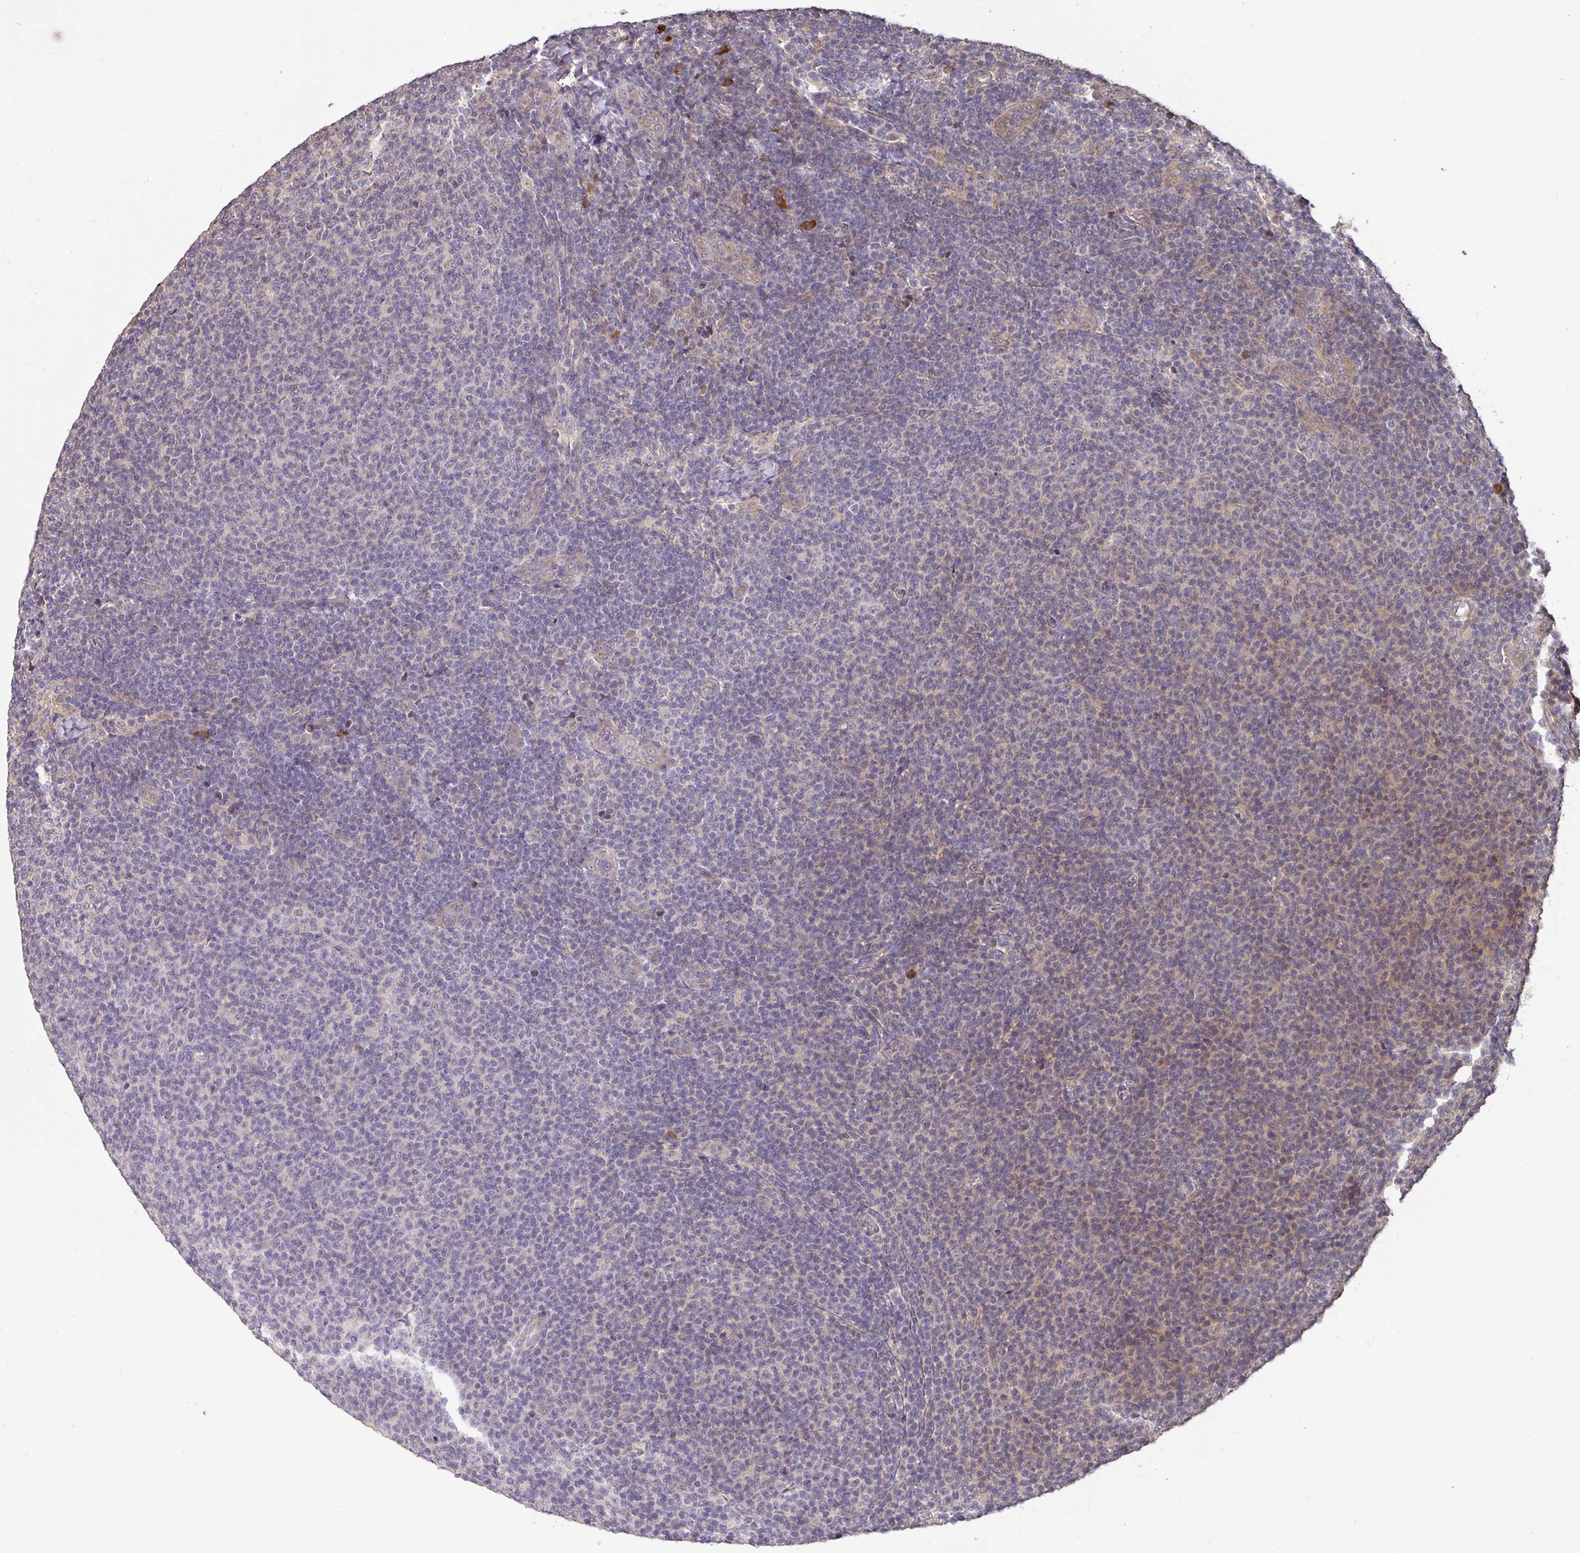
{"staining": {"intensity": "negative", "quantity": "none", "location": "none"}, "tissue": "lymphoma", "cell_type": "Tumor cells", "image_type": "cancer", "snomed": [{"axis": "morphology", "description": "Malignant lymphoma, non-Hodgkin's type, Low grade"}, {"axis": "topography", "description": "Lymph node"}], "caption": "Human lymphoma stained for a protein using immunohistochemistry (IHC) exhibits no positivity in tumor cells.", "gene": "ACVR2B", "patient": {"sex": "male", "age": 66}}